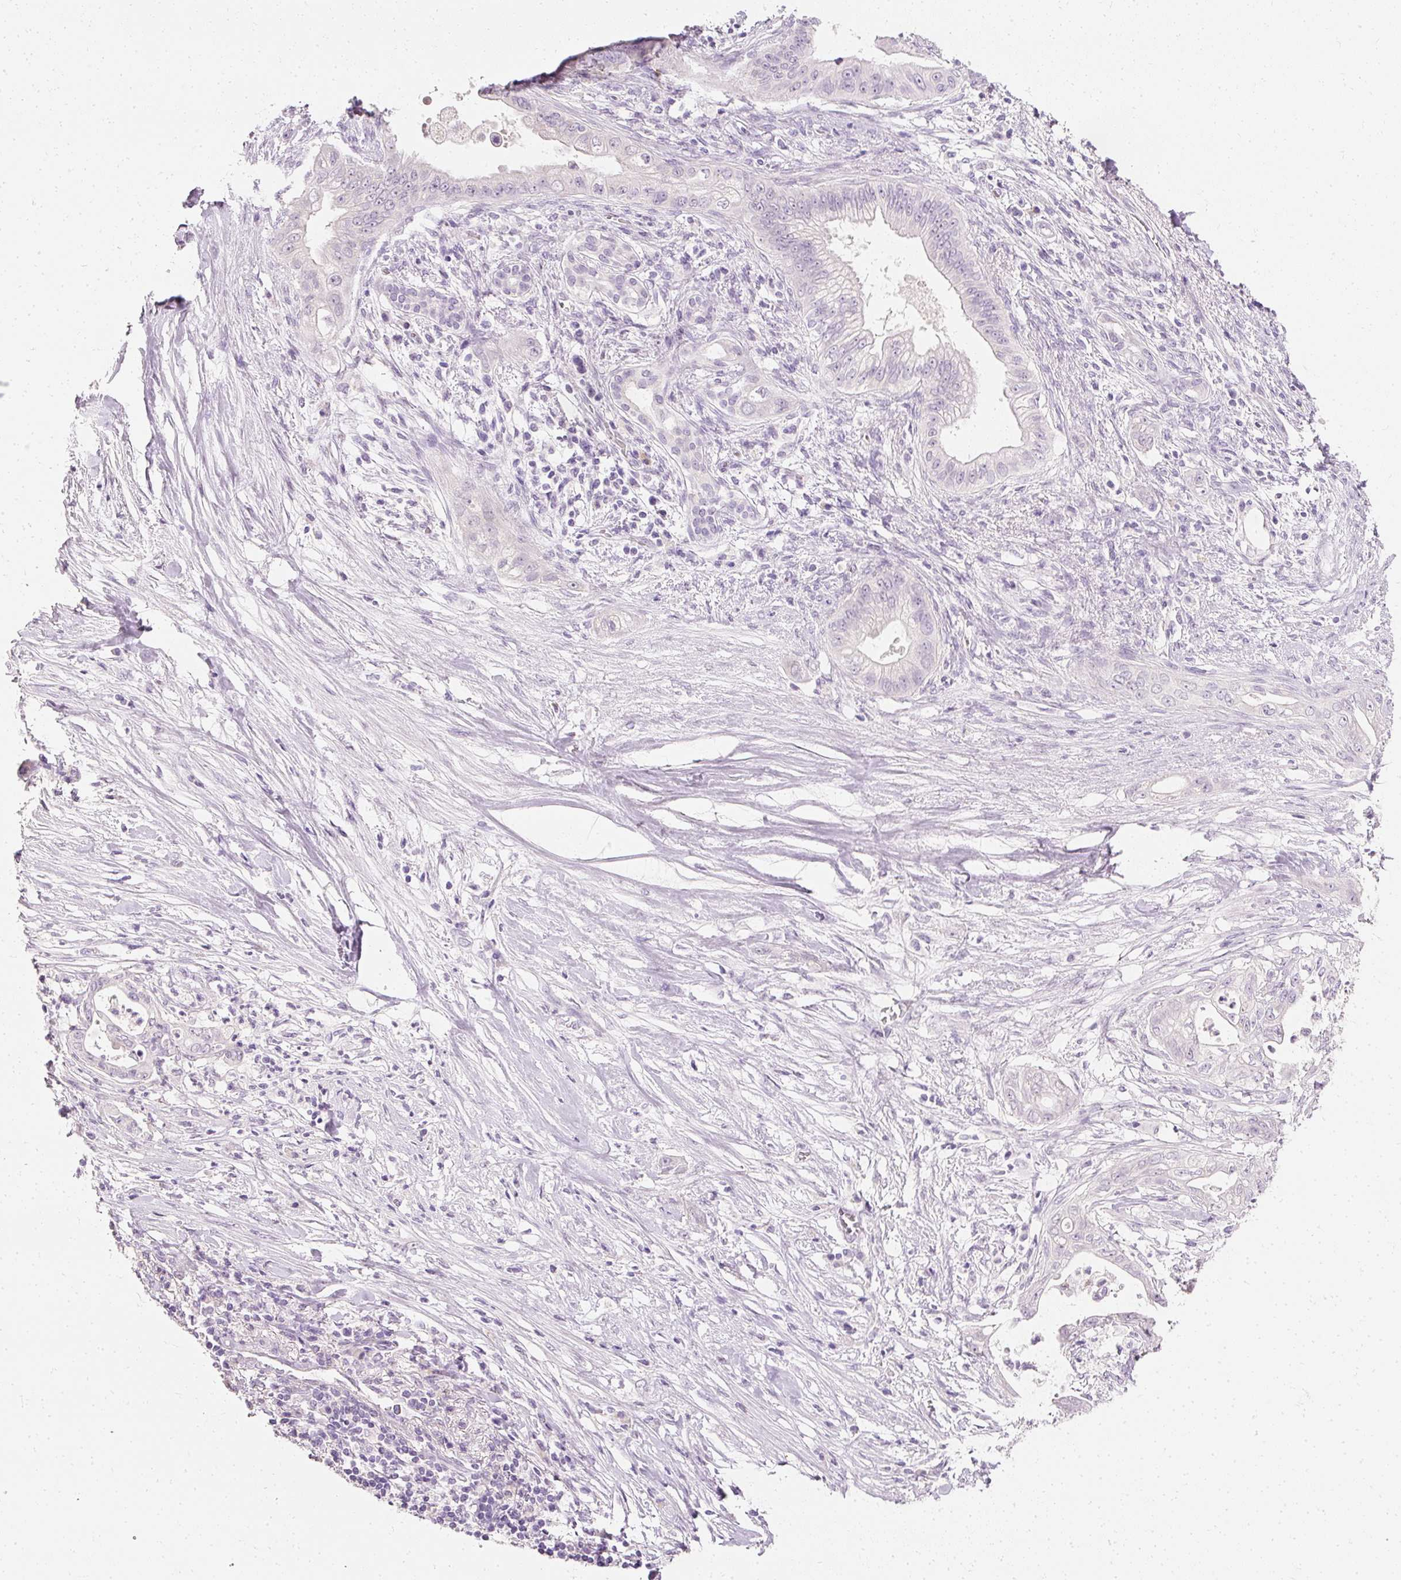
{"staining": {"intensity": "negative", "quantity": "none", "location": "none"}, "tissue": "pancreatic cancer", "cell_type": "Tumor cells", "image_type": "cancer", "snomed": [{"axis": "morphology", "description": "Adenocarcinoma, NOS"}, {"axis": "topography", "description": "Pancreas"}], "caption": "Tumor cells are negative for protein expression in human pancreatic cancer (adenocarcinoma).", "gene": "ELAVL3", "patient": {"sex": "male", "age": 58}}